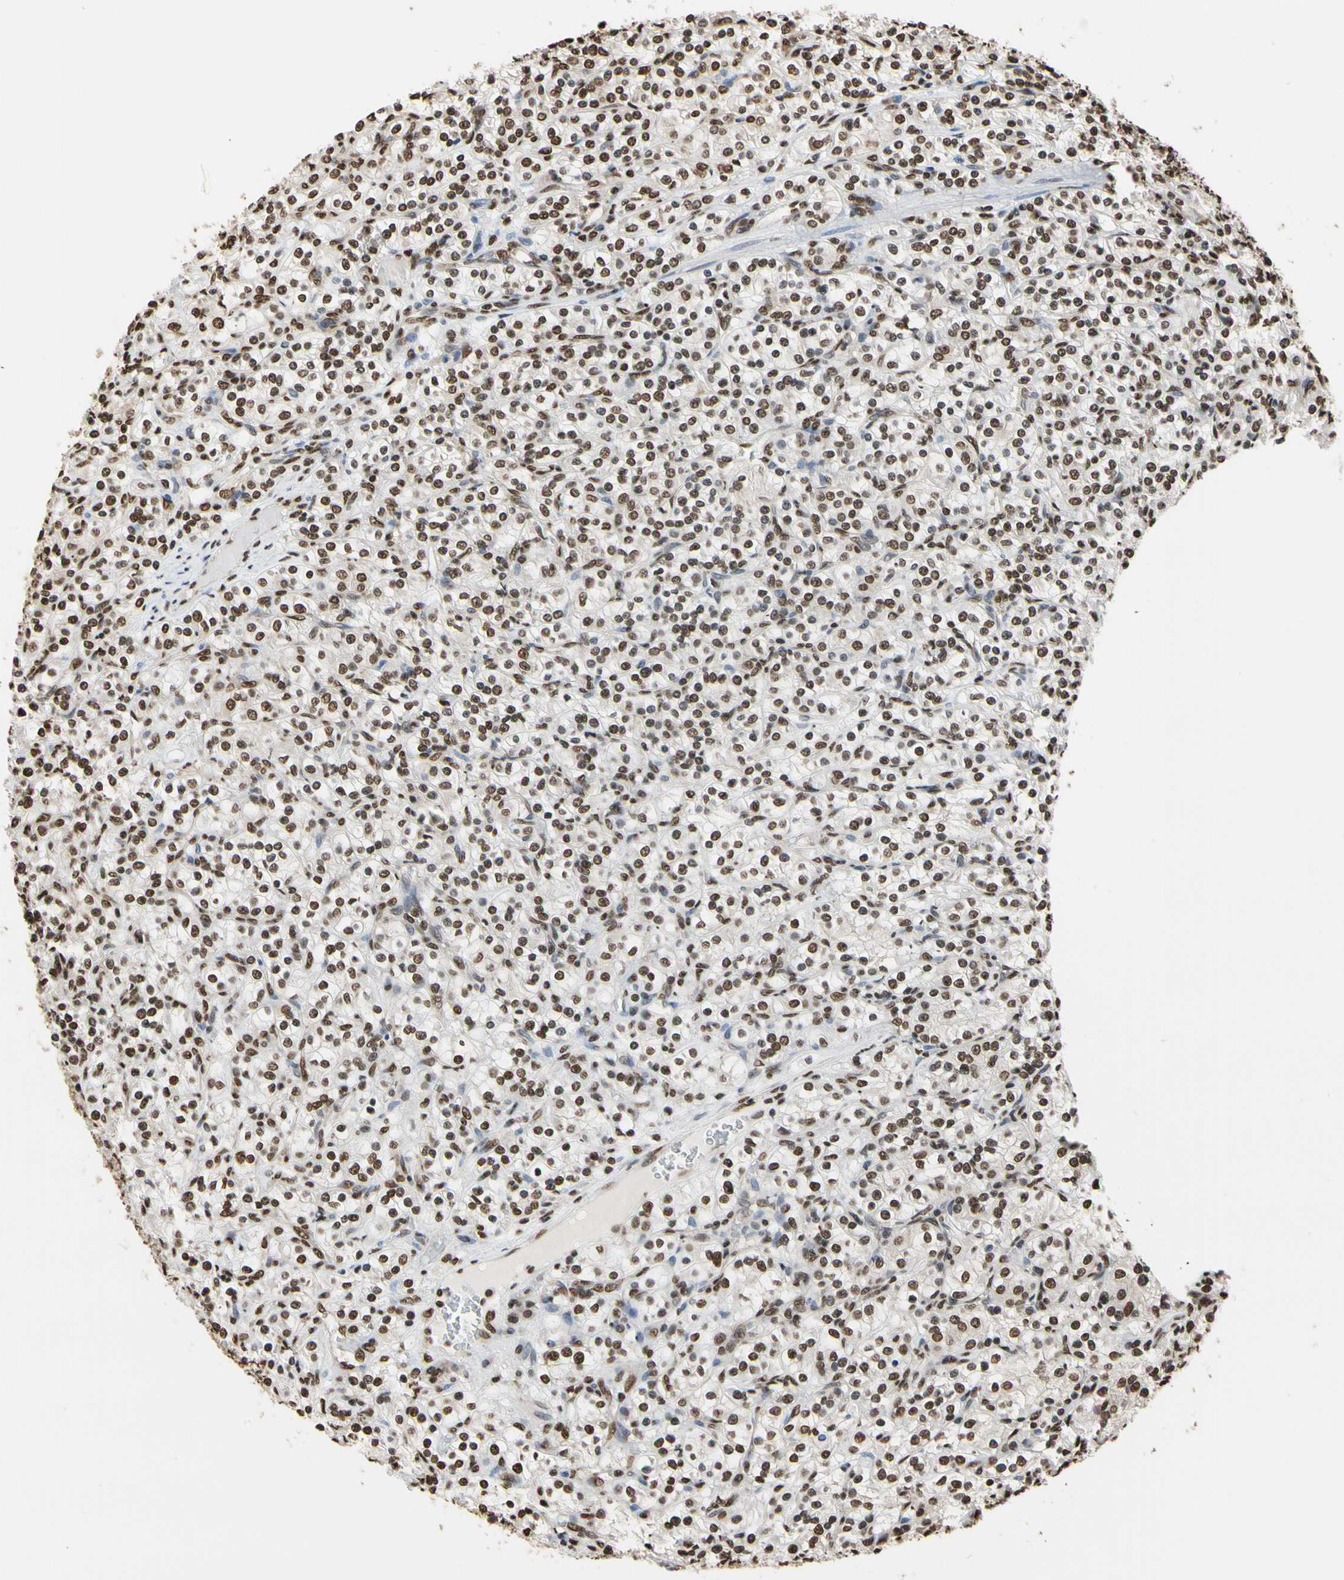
{"staining": {"intensity": "moderate", "quantity": ">75%", "location": "nuclear"}, "tissue": "renal cancer", "cell_type": "Tumor cells", "image_type": "cancer", "snomed": [{"axis": "morphology", "description": "Adenocarcinoma, NOS"}, {"axis": "topography", "description": "Kidney"}], "caption": "Immunohistochemistry staining of renal adenocarcinoma, which displays medium levels of moderate nuclear staining in about >75% of tumor cells indicating moderate nuclear protein positivity. The staining was performed using DAB (brown) for protein detection and nuclei were counterstained in hematoxylin (blue).", "gene": "HNRNPK", "patient": {"sex": "male", "age": 77}}